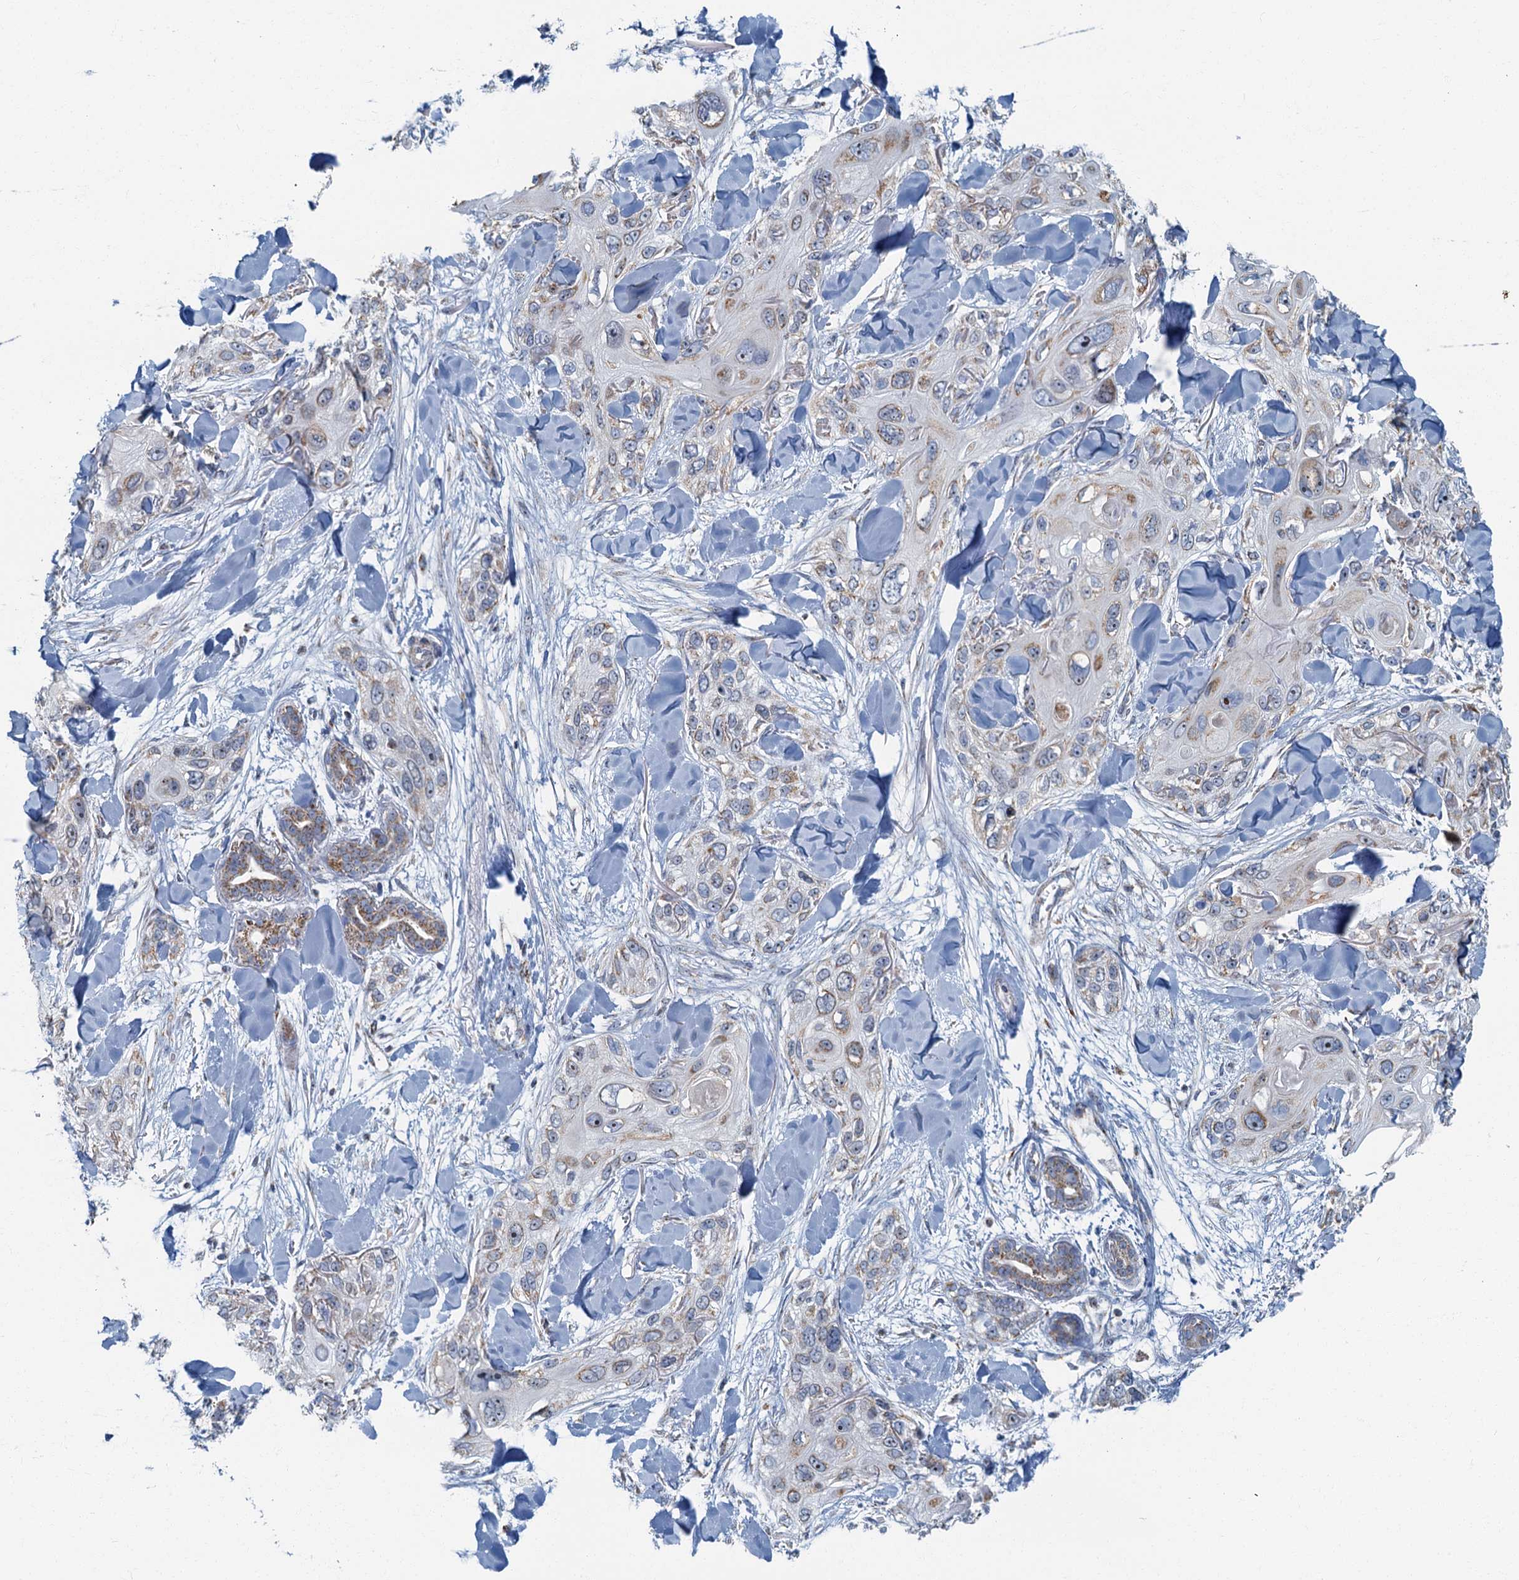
{"staining": {"intensity": "moderate", "quantity": "<25%", "location": "nuclear"}, "tissue": "skin cancer", "cell_type": "Tumor cells", "image_type": "cancer", "snomed": [{"axis": "morphology", "description": "Normal tissue, NOS"}, {"axis": "morphology", "description": "Squamous cell carcinoma, NOS"}, {"axis": "topography", "description": "Skin"}], "caption": "Moderate nuclear protein expression is identified in about <25% of tumor cells in skin cancer. The protein of interest is stained brown, and the nuclei are stained in blue (DAB IHC with brightfield microscopy, high magnification).", "gene": "RAD9B", "patient": {"sex": "male", "age": 72}}